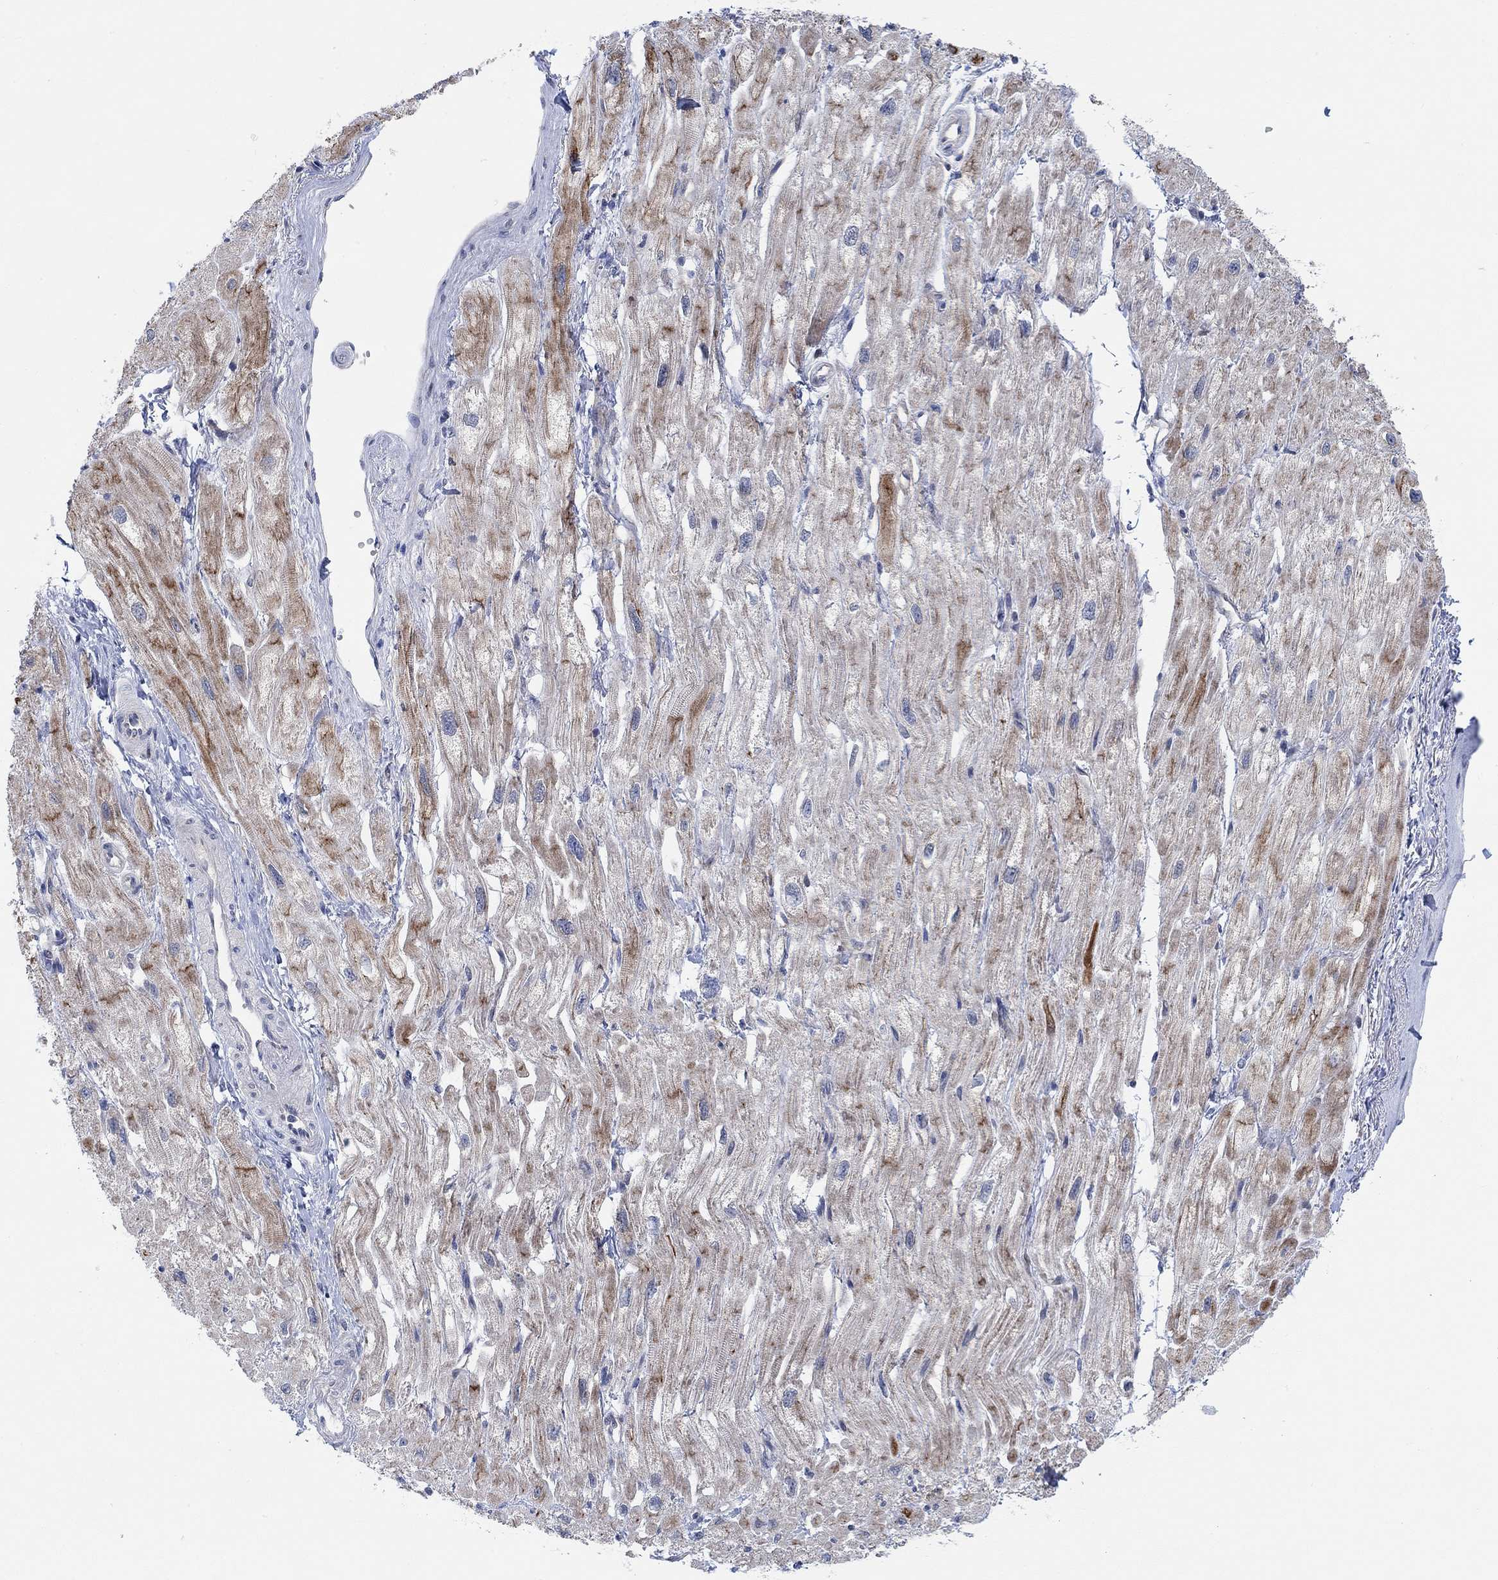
{"staining": {"intensity": "moderate", "quantity": "<25%", "location": "cytoplasmic/membranous"}, "tissue": "heart muscle", "cell_type": "Cardiomyocytes", "image_type": "normal", "snomed": [{"axis": "morphology", "description": "Normal tissue, NOS"}, {"axis": "topography", "description": "Heart"}], "caption": "Human heart muscle stained for a protein (brown) demonstrates moderate cytoplasmic/membranous positive staining in about <25% of cardiomyocytes.", "gene": "PMFBP1", "patient": {"sex": "male", "age": 66}}